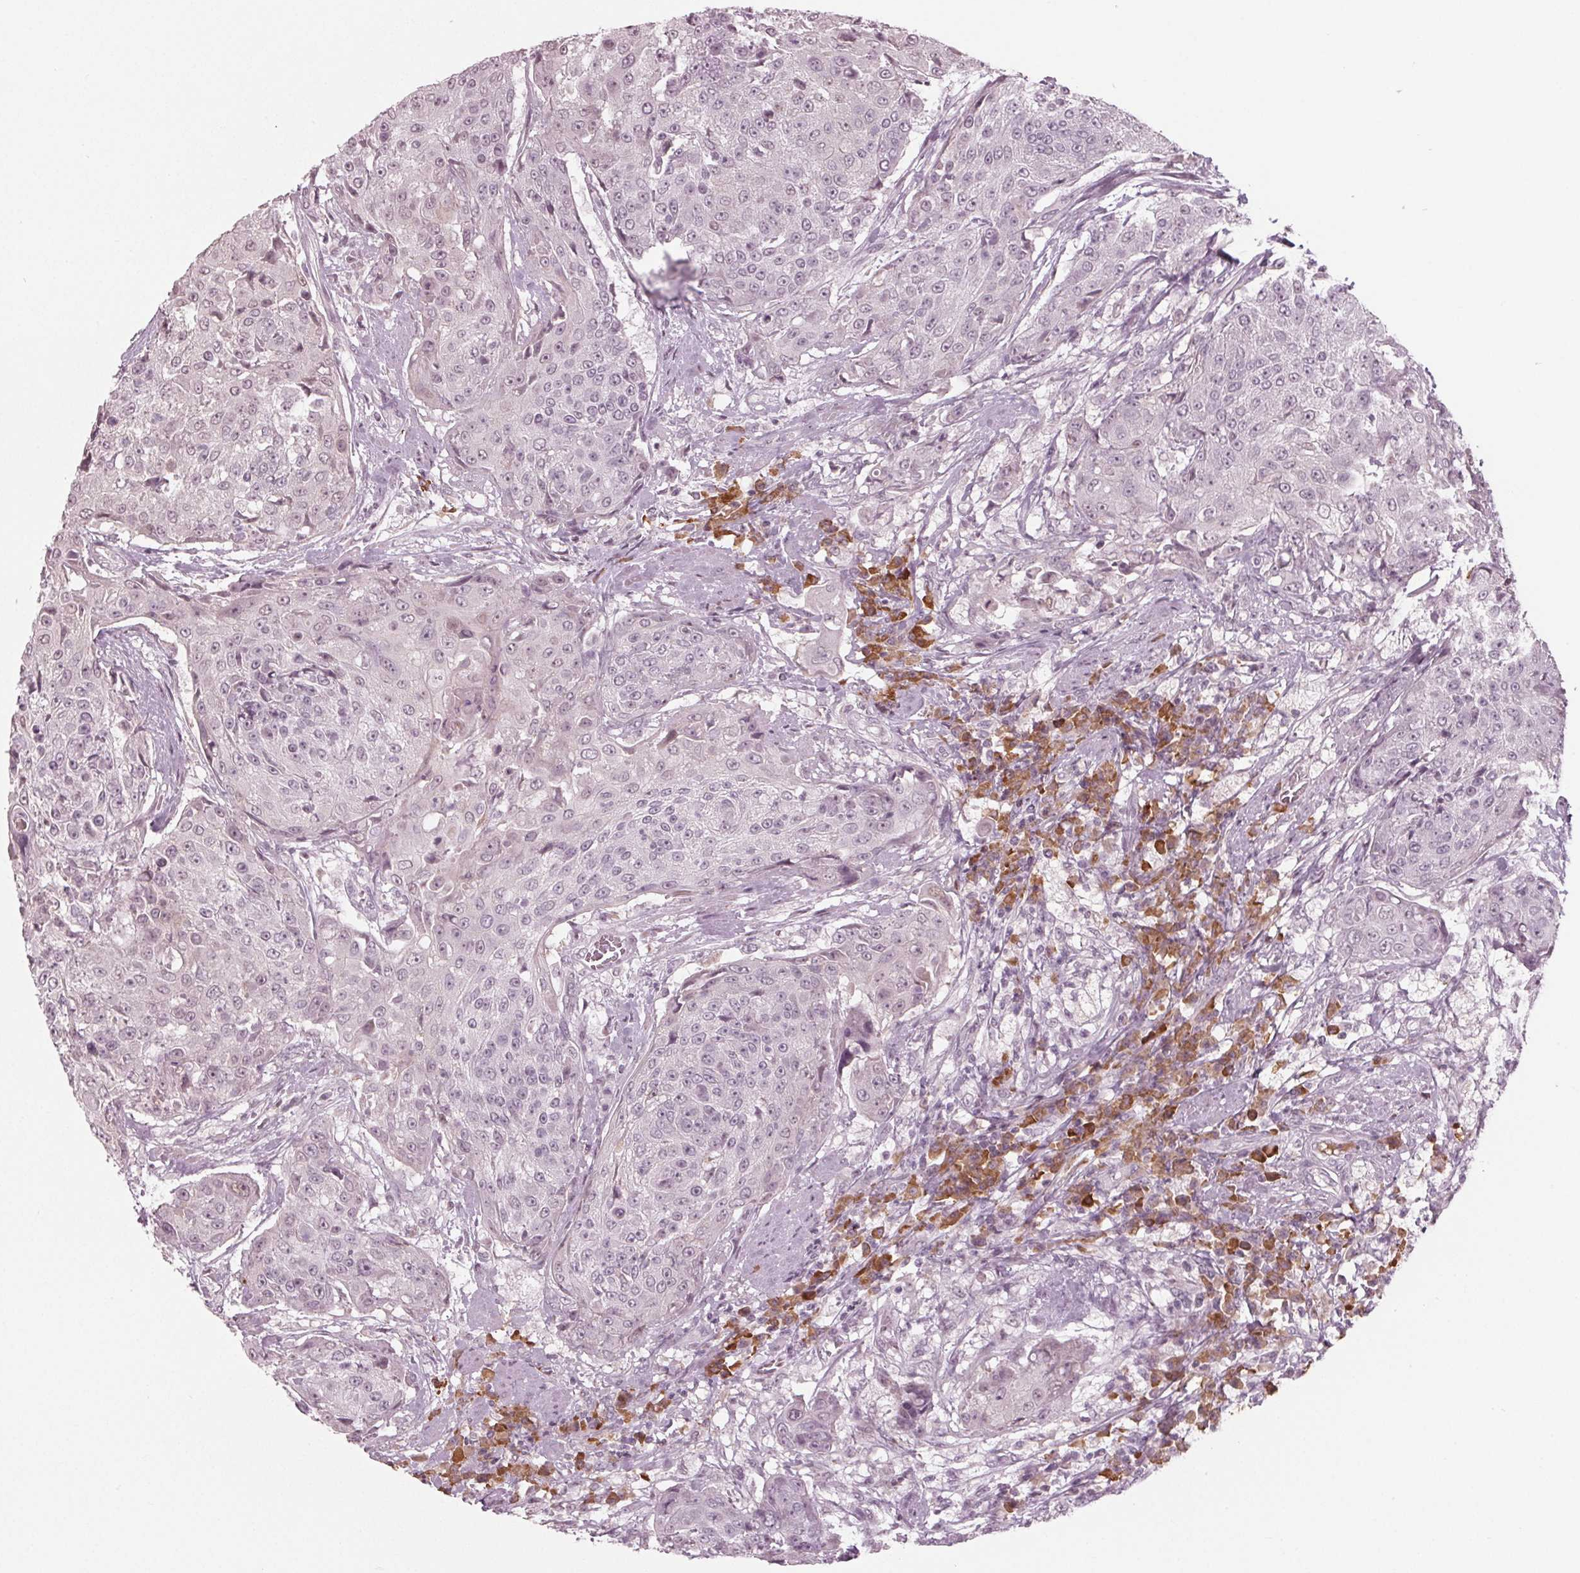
{"staining": {"intensity": "negative", "quantity": "none", "location": "none"}, "tissue": "urothelial cancer", "cell_type": "Tumor cells", "image_type": "cancer", "snomed": [{"axis": "morphology", "description": "Urothelial carcinoma, High grade"}, {"axis": "topography", "description": "Urinary bladder"}], "caption": "Immunohistochemistry (IHC) of urothelial cancer shows no positivity in tumor cells.", "gene": "CXCL16", "patient": {"sex": "female", "age": 63}}